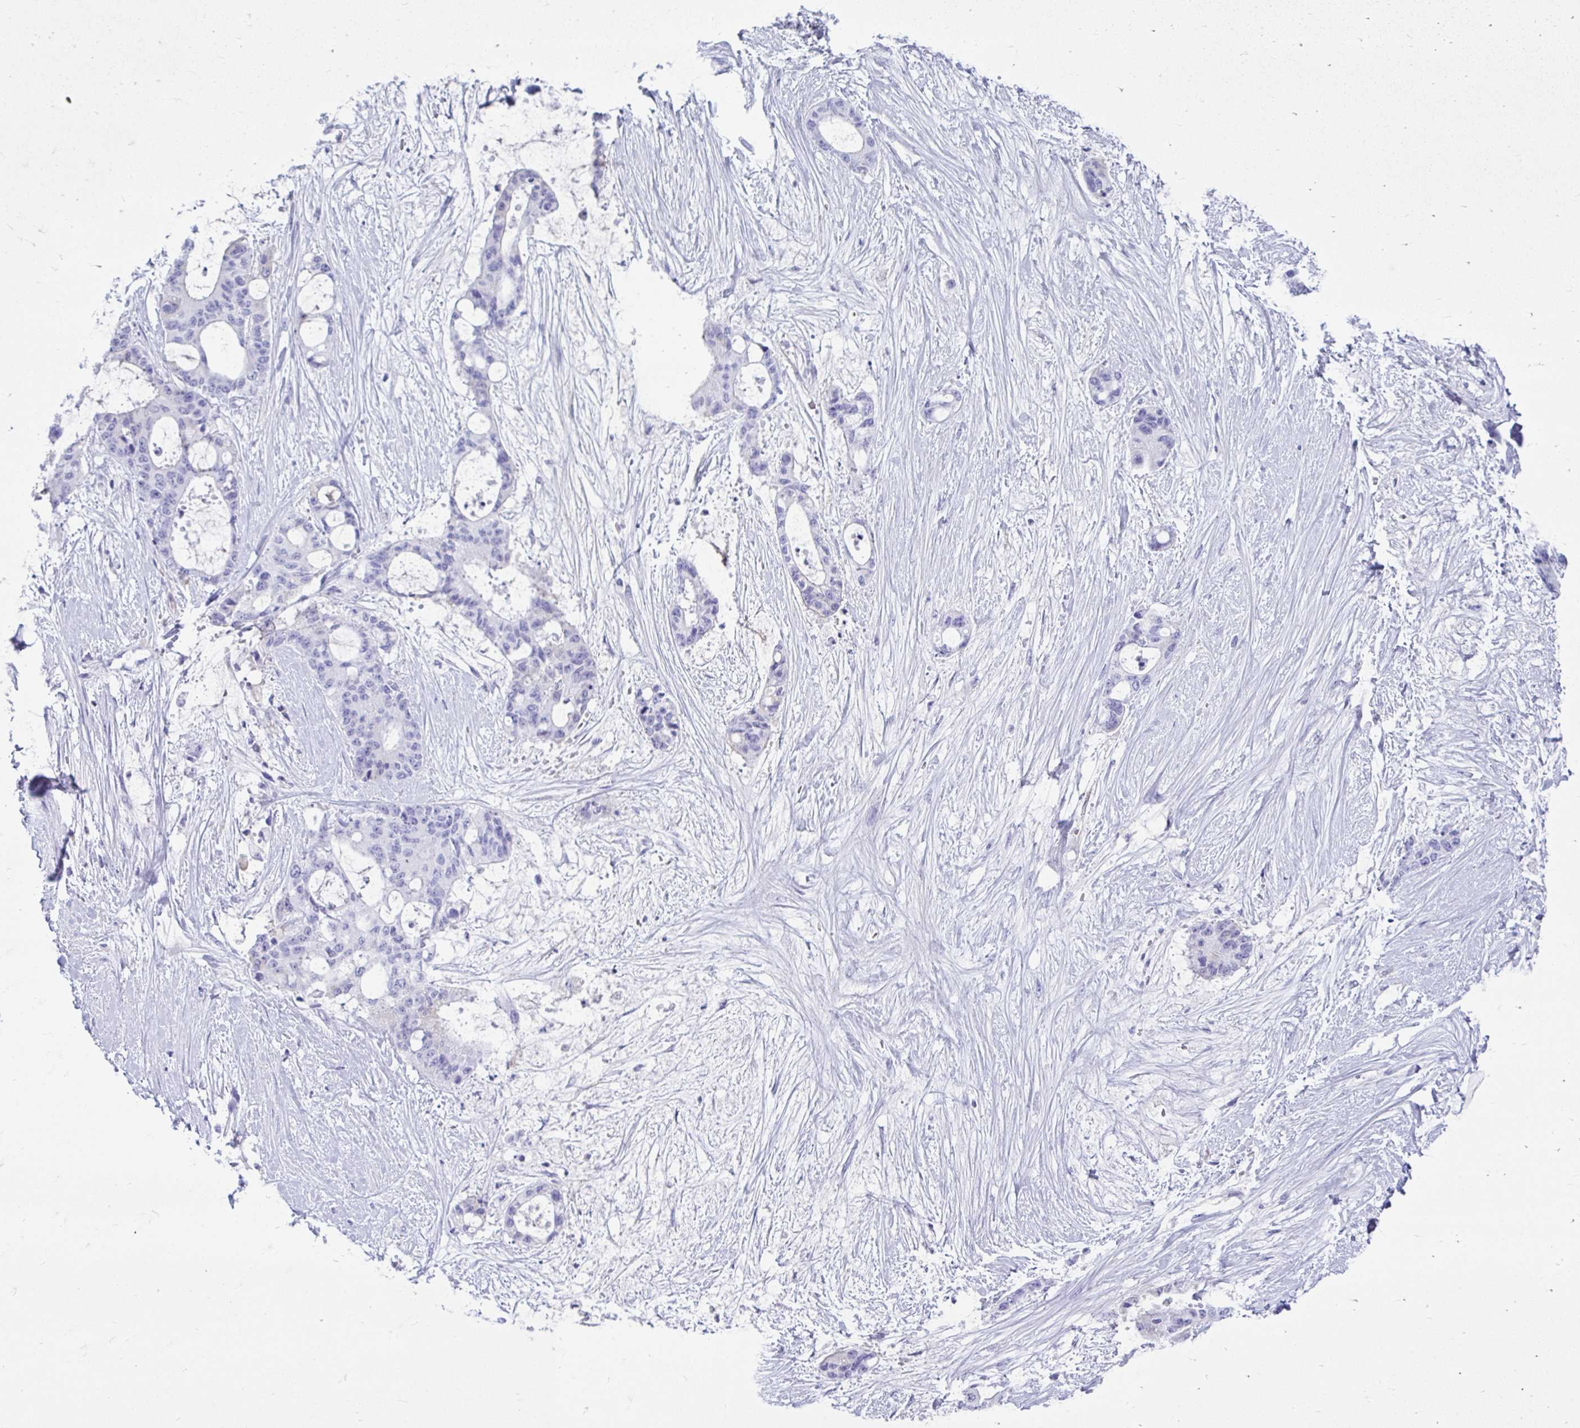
{"staining": {"intensity": "negative", "quantity": "none", "location": "none"}, "tissue": "liver cancer", "cell_type": "Tumor cells", "image_type": "cancer", "snomed": [{"axis": "morphology", "description": "Normal tissue, NOS"}, {"axis": "morphology", "description": "Cholangiocarcinoma"}, {"axis": "topography", "description": "Liver"}, {"axis": "topography", "description": "Peripheral nerve tissue"}], "caption": "Tumor cells show no significant expression in cholangiocarcinoma (liver). (DAB (3,3'-diaminobenzidine) immunohistochemistry (IHC) with hematoxylin counter stain).", "gene": "SMIM9", "patient": {"sex": "female", "age": 73}}